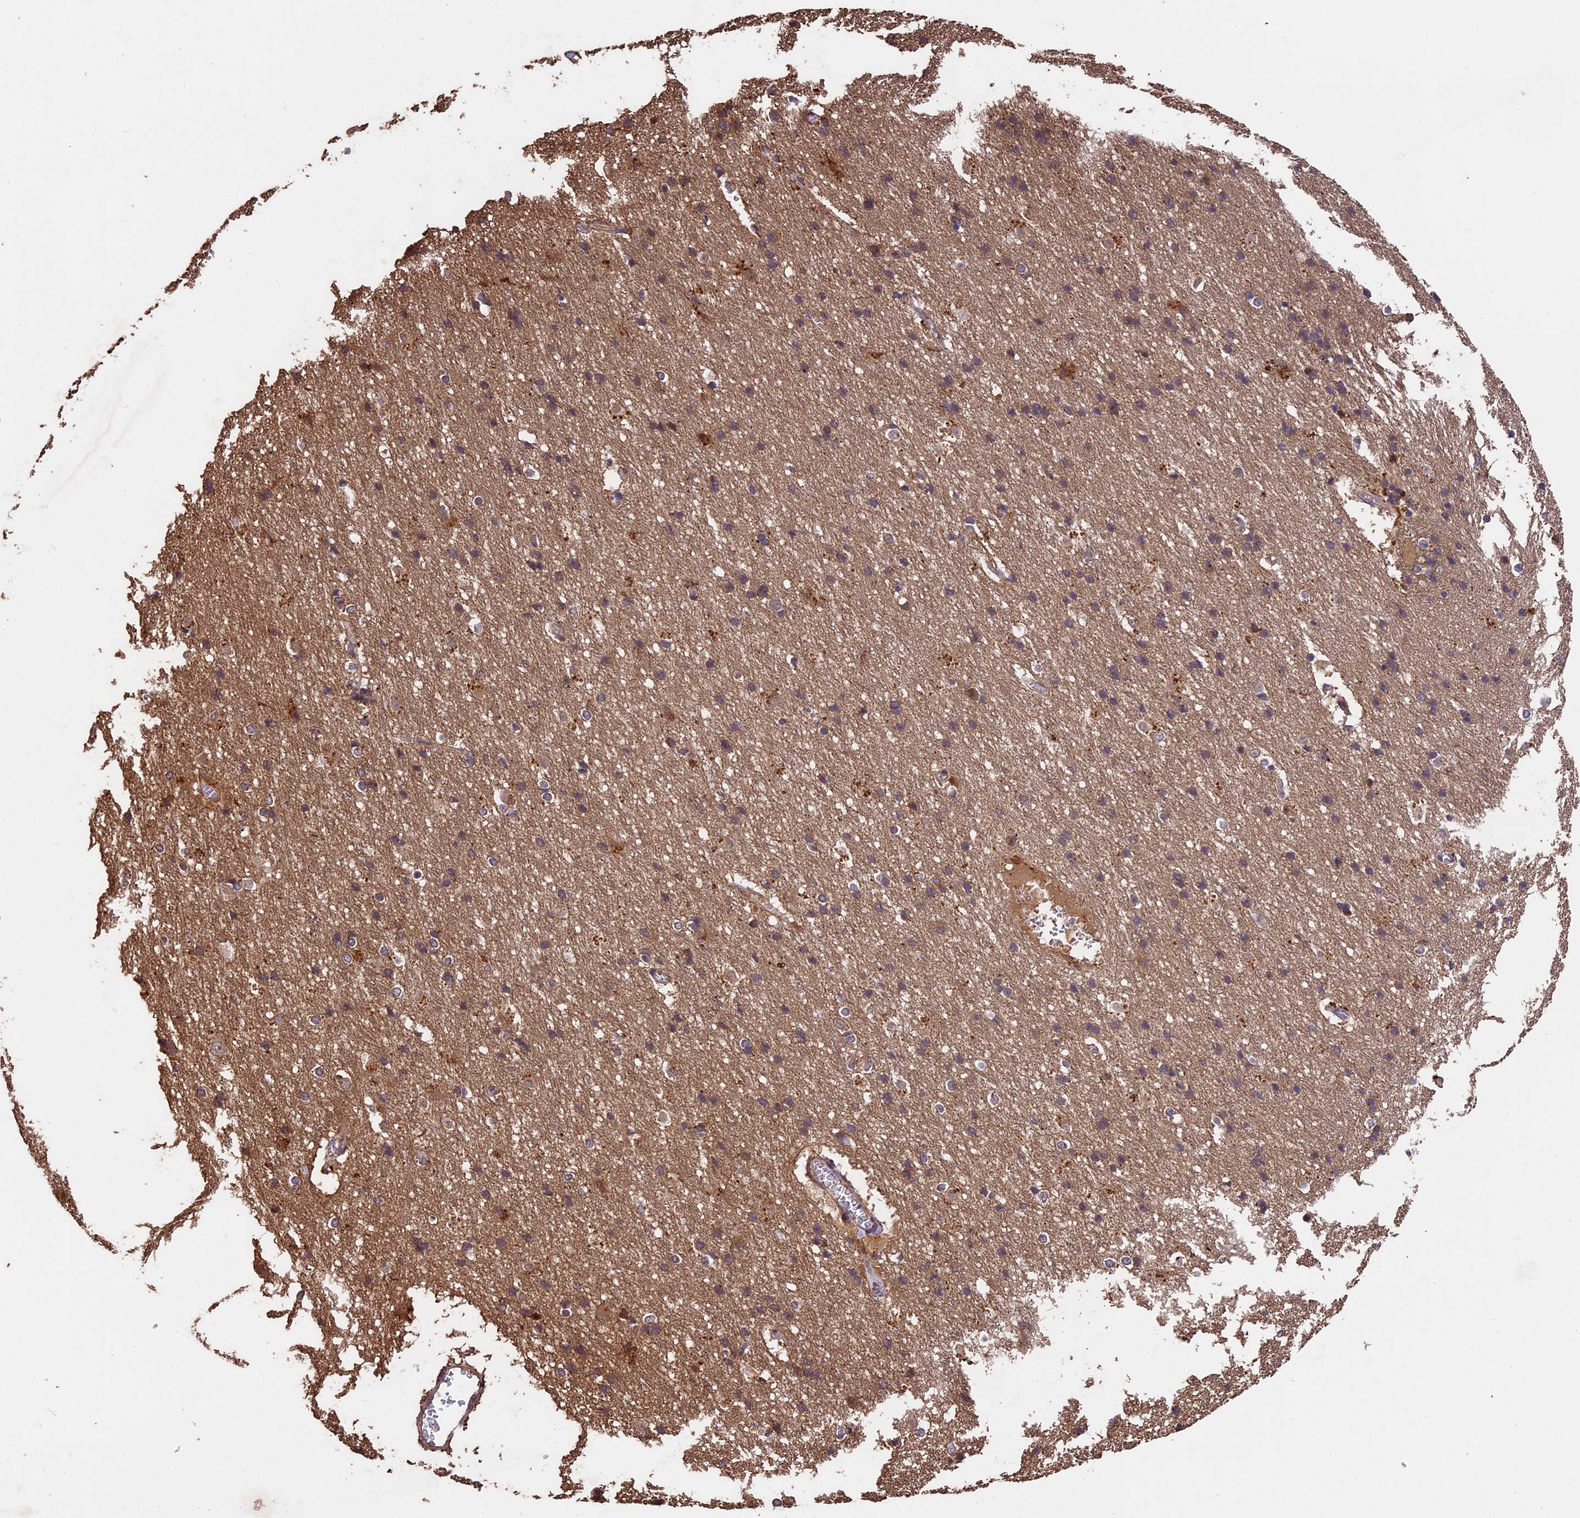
{"staining": {"intensity": "moderate", "quantity": "25%-75%", "location": "cytoplasmic/membranous"}, "tissue": "cerebral cortex", "cell_type": "Endothelial cells", "image_type": "normal", "snomed": [{"axis": "morphology", "description": "Normal tissue, NOS"}, {"axis": "topography", "description": "Cerebral cortex"}], "caption": "Immunohistochemical staining of unremarkable human cerebral cortex shows medium levels of moderate cytoplasmic/membranous expression in approximately 25%-75% of endothelial cells.", "gene": "CHD9", "patient": {"sex": "male", "age": 54}}